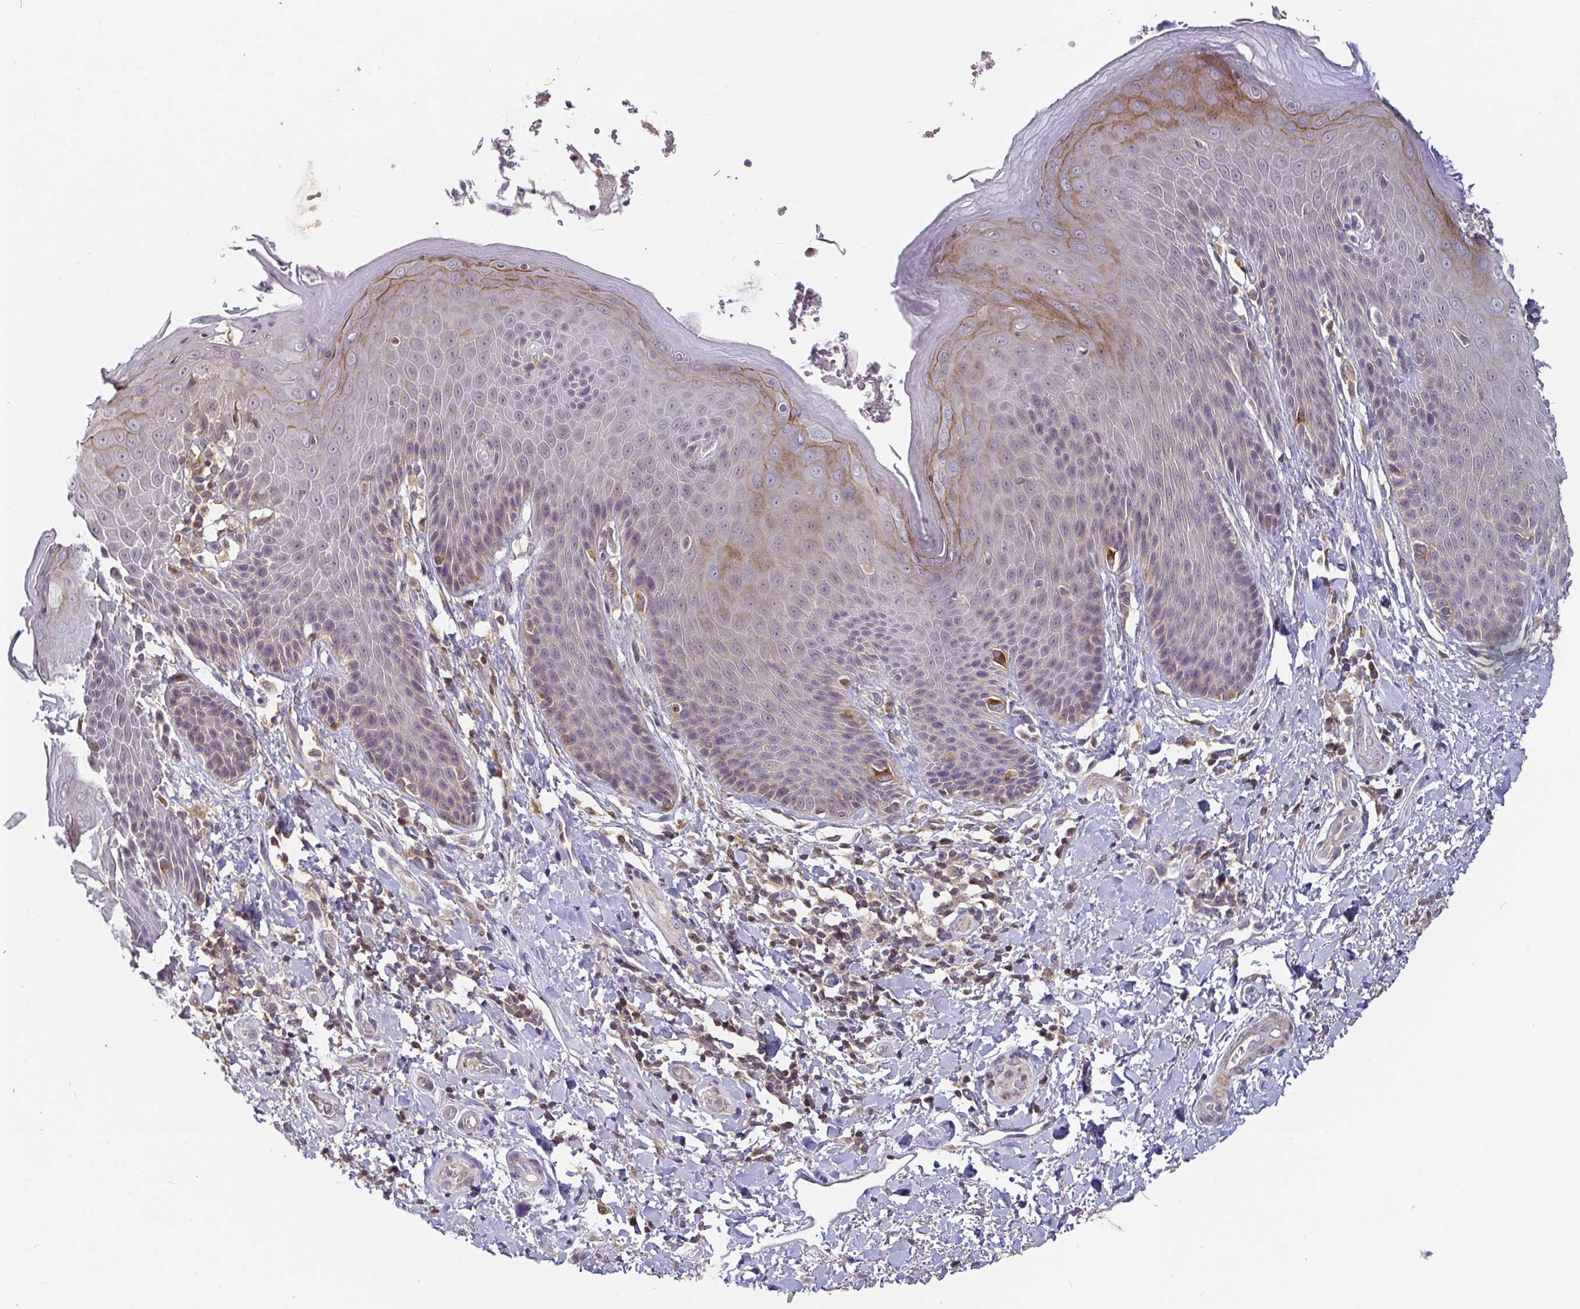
{"staining": {"intensity": "moderate", "quantity": "<25%", "location": "cytoplasmic/membranous"}, "tissue": "skin", "cell_type": "Epidermal cells", "image_type": "normal", "snomed": [{"axis": "morphology", "description": "Normal tissue, NOS"}, {"axis": "topography", "description": "Anal"}, {"axis": "topography", "description": "Peripheral nerve tissue"}], "caption": "Protein staining demonstrates moderate cytoplasmic/membranous positivity in approximately <25% of epidermal cells in normal skin. The staining was performed using DAB (3,3'-diaminobenzidine), with brown indicating positive protein expression. Nuclei are stained blue with hematoxylin.", "gene": "CDH18", "patient": {"sex": "male", "age": 51}}